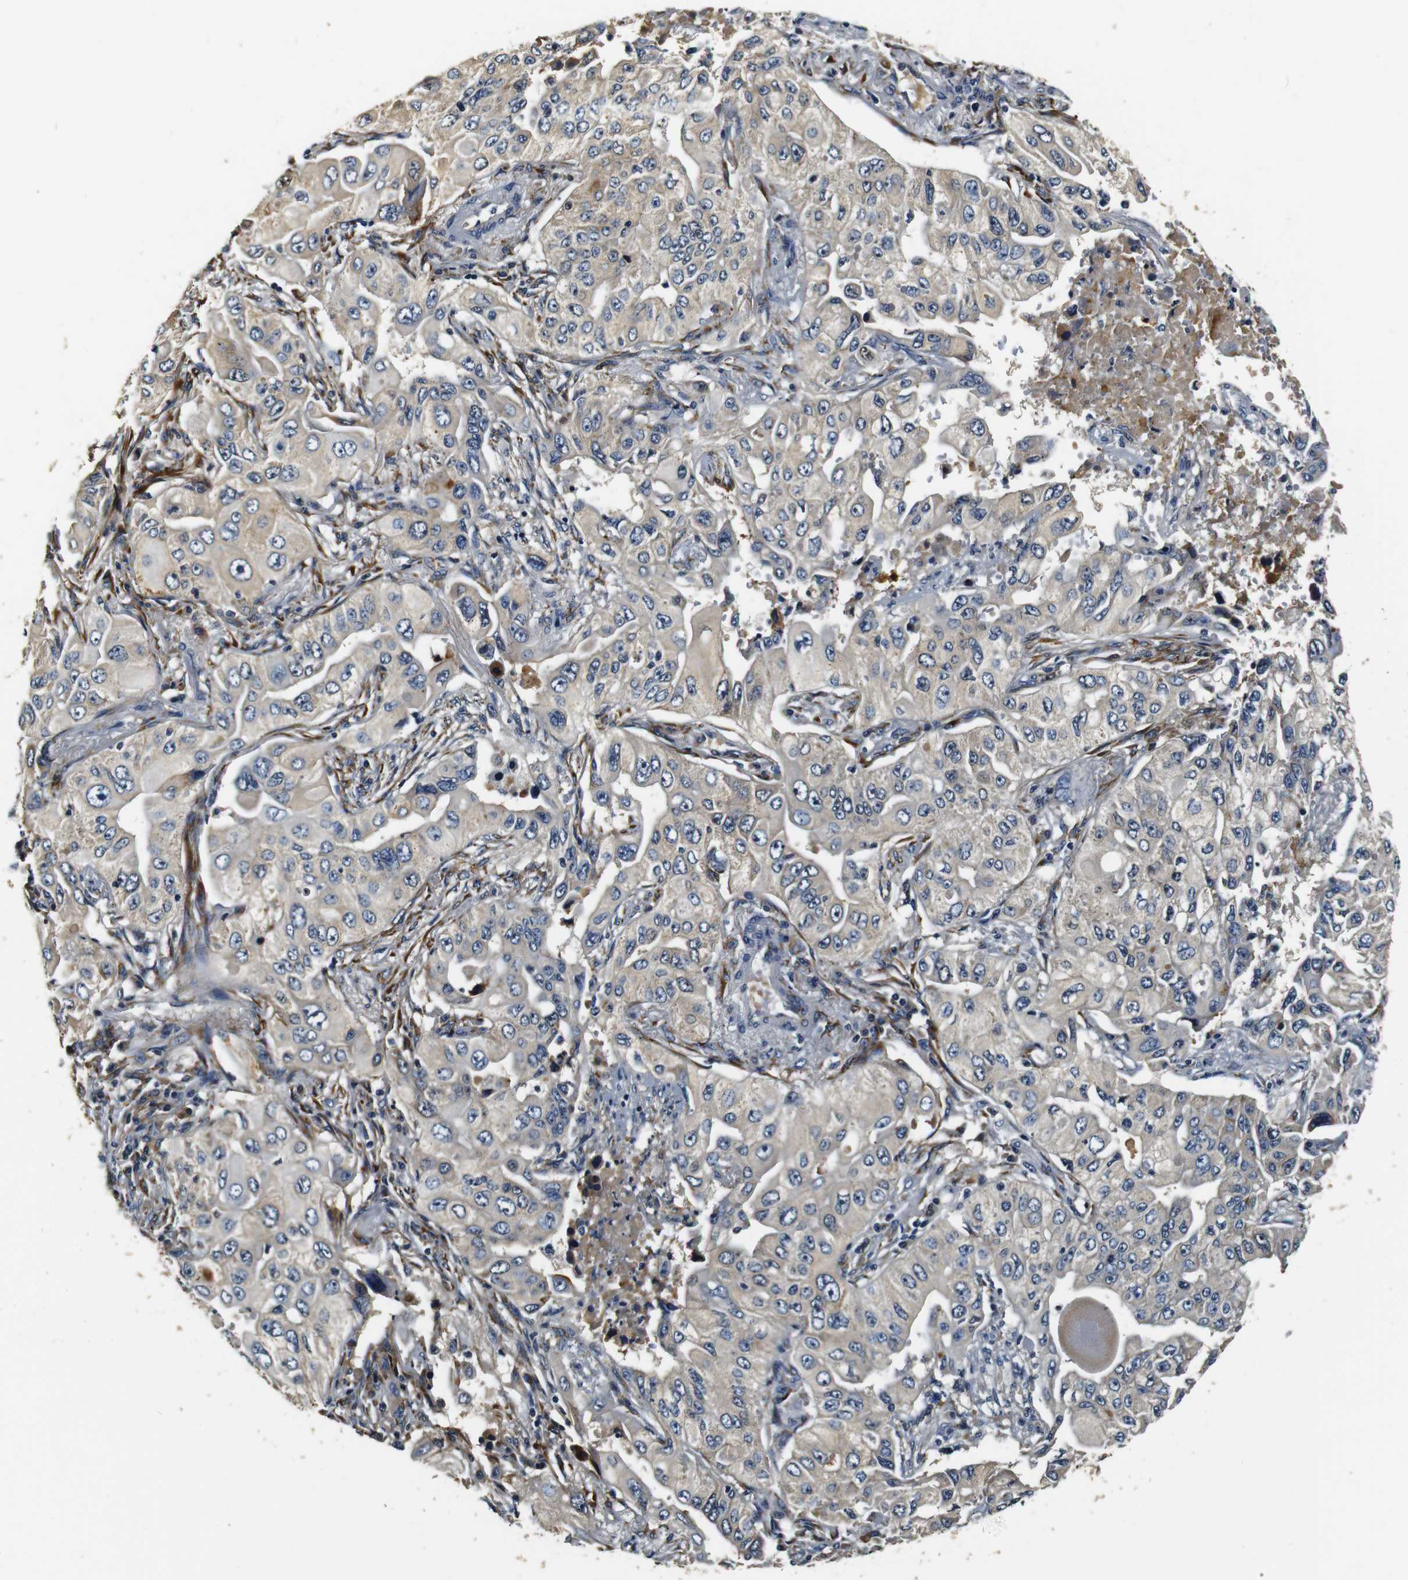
{"staining": {"intensity": "negative", "quantity": "none", "location": "none"}, "tissue": "lung cancer", "cell_type": "Tumor cells", "image_type": "cancer", "snomed": [{"axis": "morphology", "description": "Adenocarcinoma, NOS"}, {"axis": "topography", "description": "Lung"}], "caption": "This histopathology image is of lung cancer (adenocarcinoma) stained with IHC to label a protein in brown with the nuclei are counter-stained blue. There is no expression in tumor cells.", "gene": "COL1A1", "patient": {"sex": "male", "age": 84}}